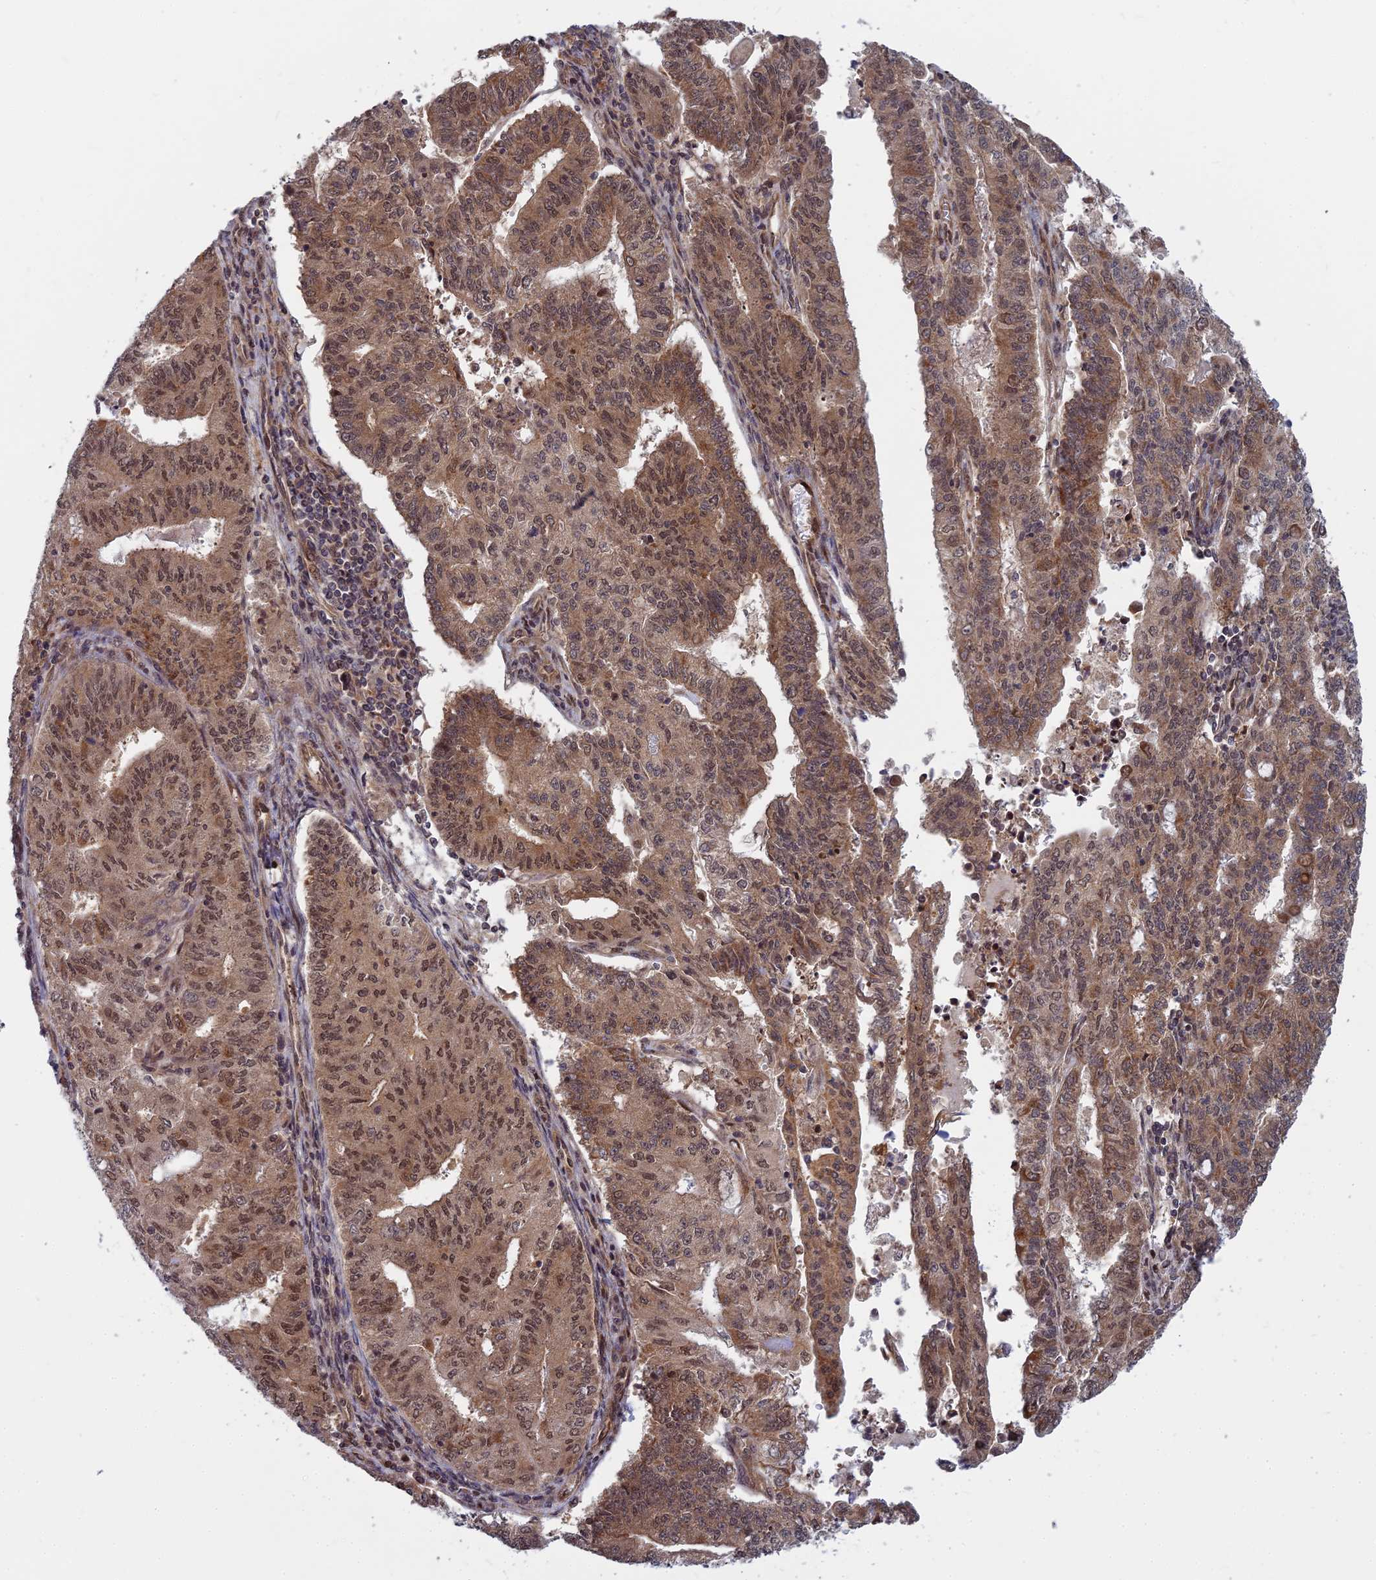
{"staining": {"intensity": "moderate", "quantity": ">75%", "location": "cytoplasmic/membranous,nuclear"}, "tissue": "endometrial cancer", "cell_type": "Tumor cells", "image_type": "cancer", "snomed": [{"axis": "morphology", "description": "Adenocarcinoma, NOS"}, {"axis": "topography", "description": "Endometrium"}], "caption": "Approximately >75% of tumor cells in human endometrial cancer (adenocarcinoma) demonstrate moderate cytoplasmic/membranous and nuclear protein positivity as visualized by brown immunohistochemical staining.", "gene": "COMMD2", "patient": {"sex": "female", "age": 59}}